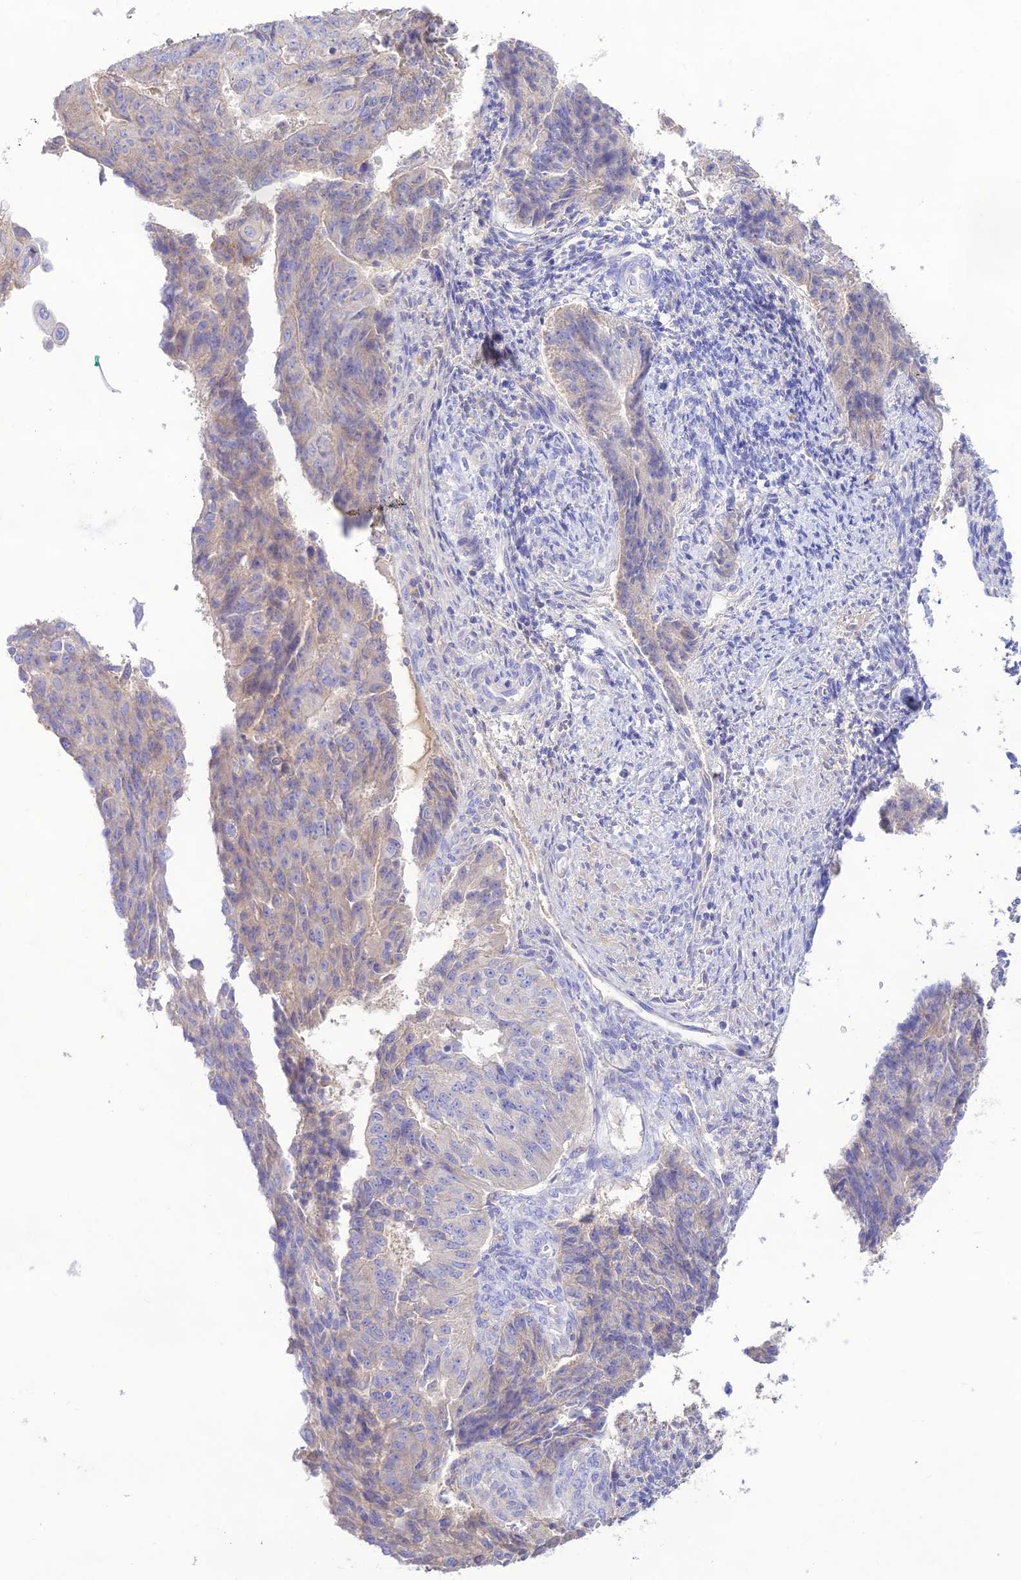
{"staining": {"intensity": "negative", "quantity": "none", "location": "none"}, "tissue": "endometrial cancer", "cell_type": "Tumor cells", "image_type": "cancer", "snomed": [{"axis": "morphology", "description": "Adenocarcinoma, NOS"}, {"axis": "topography", "description": "Endometrium"}], "caption": "Endometrial cancer (adenocarcinoma) was stained to show a protein in brown. There is no significant staining in tumor cells.", "gene": "NLRP9", "patient": {"sex": "female", "age": 32}}